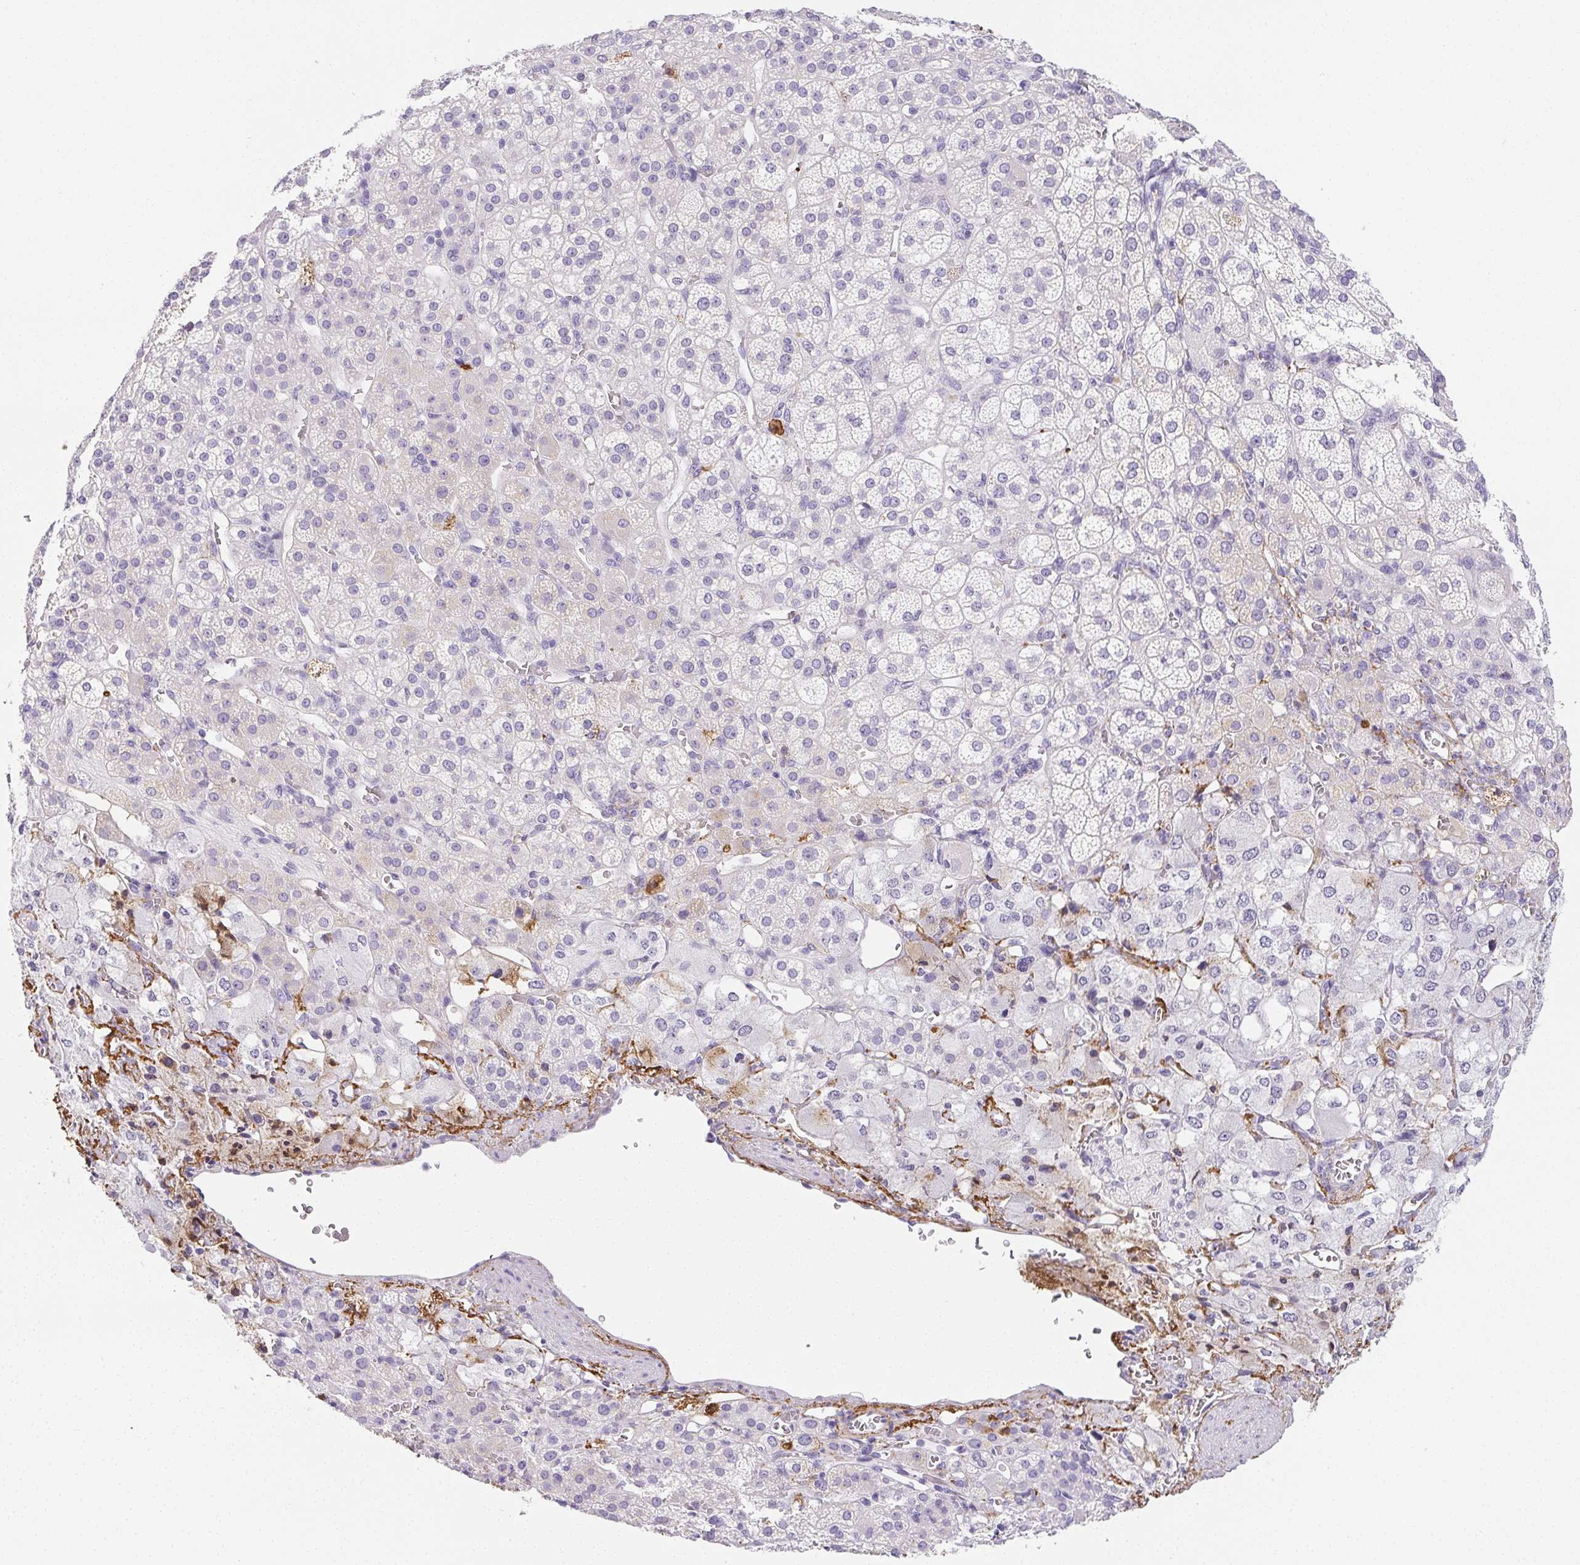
{"staining": {"intensity": "moderate", "quantity": "<25%", "location": "cytoplasmic/membranous"}, "tissue": "adrenal gland", "cell_type": "Glandular cells", "image_type": "normal", "snomed": [{"axis": "morphology", "description": "Normal tissue, NOS"}, {"axis": "topography", "description": "Adrenal gland"}], "caption": "Adrenal gland stained with DAB immunohistochemistry (IHC) reveals low levels of moderate cytoplasmic/membranous expression in about <25% of glandular cells. Nuclei are stained in blue.", "gene": "VTN", "patient": {"sex": "female", "age": 60}}